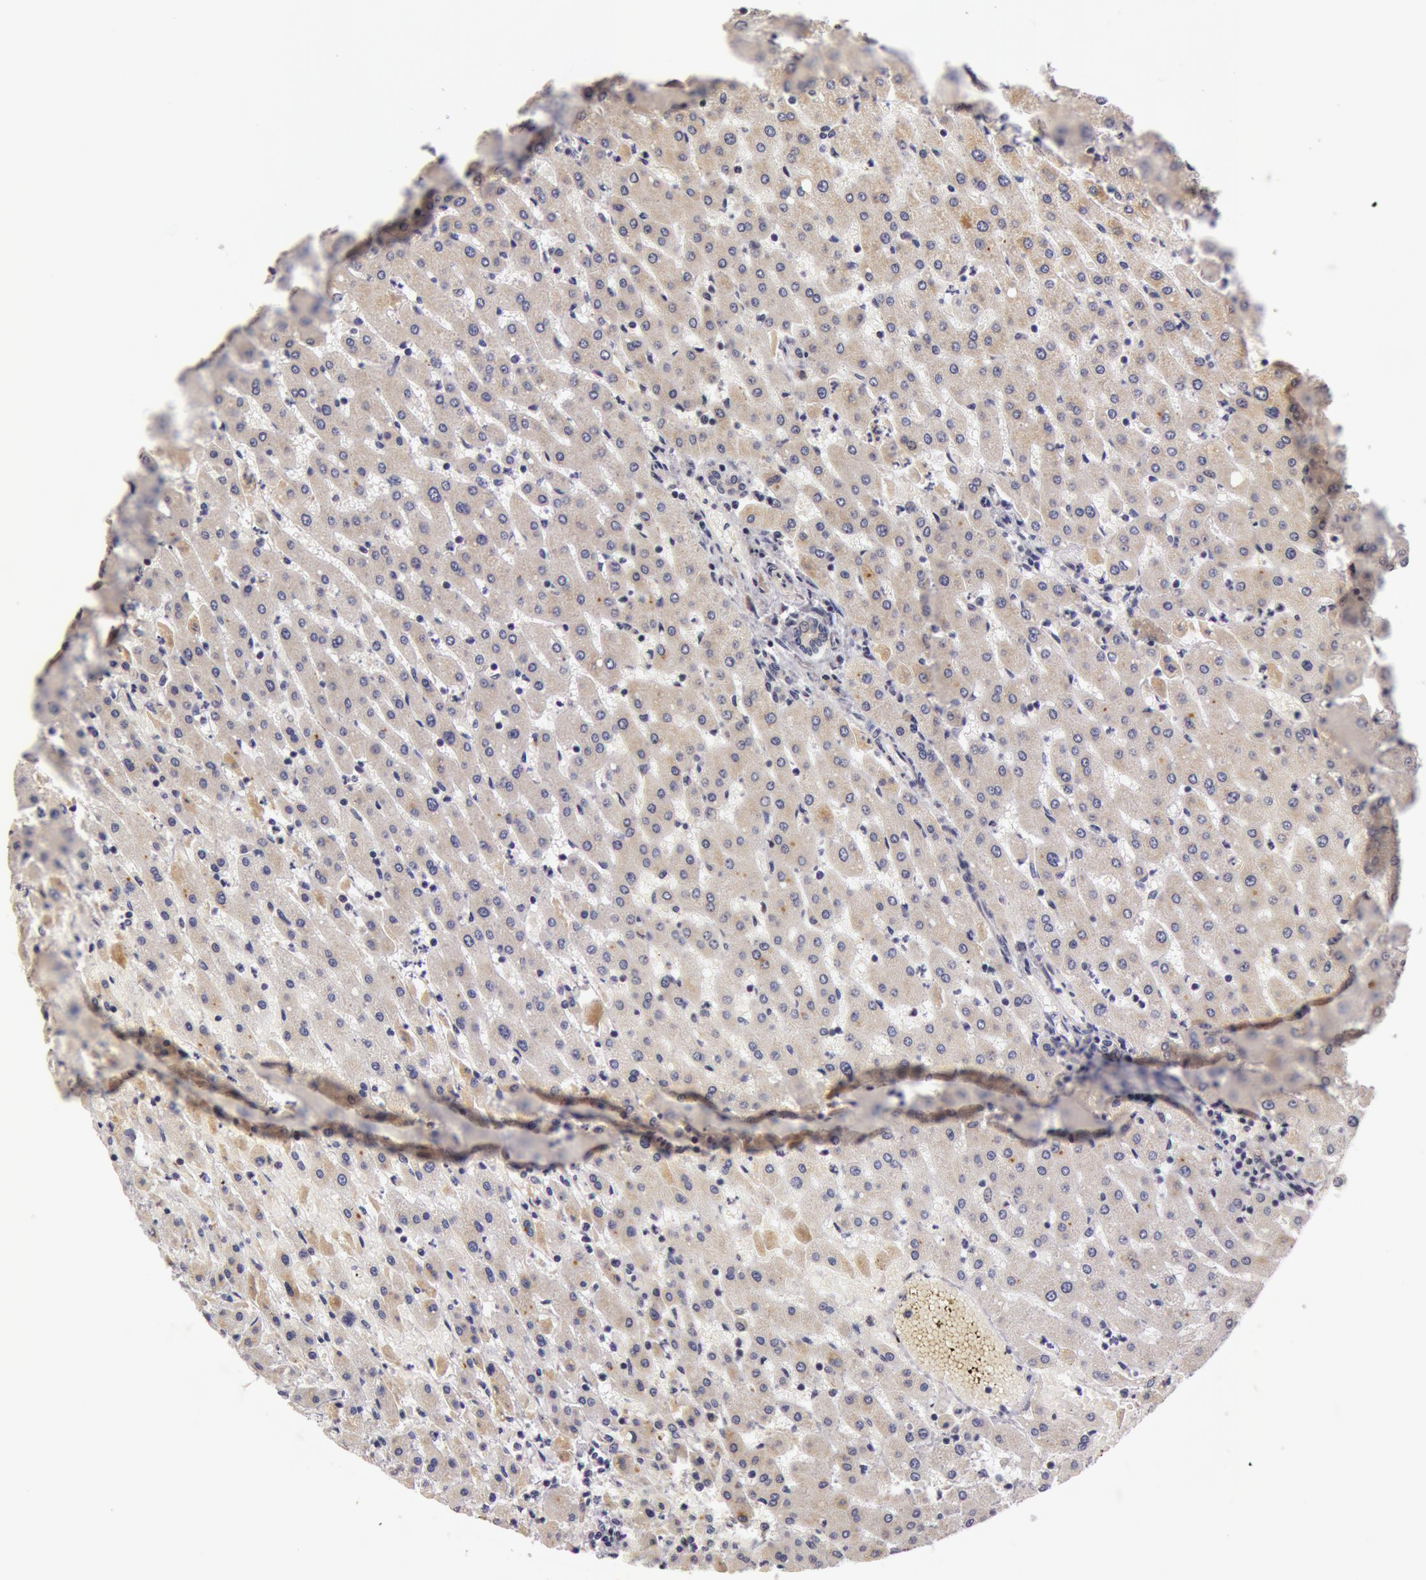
{"staining": {"intensity": "negative", "quantity": "none", "location": "none"}, "tissue": "liver", "cell_type": "Cholangiocytes", "image_type": "normal", "snomed": [{"axis": "morphology", "description": "Normal tissue, NOS"}, {"axis": "topography", "description": "Liver"}], "caption": "Immunohistochemical staining of unremarkable human liver shows no significant staining in cholangiocytes.", "gene": "SYTL4", "patient": {"sex": "female", "age": 30}}